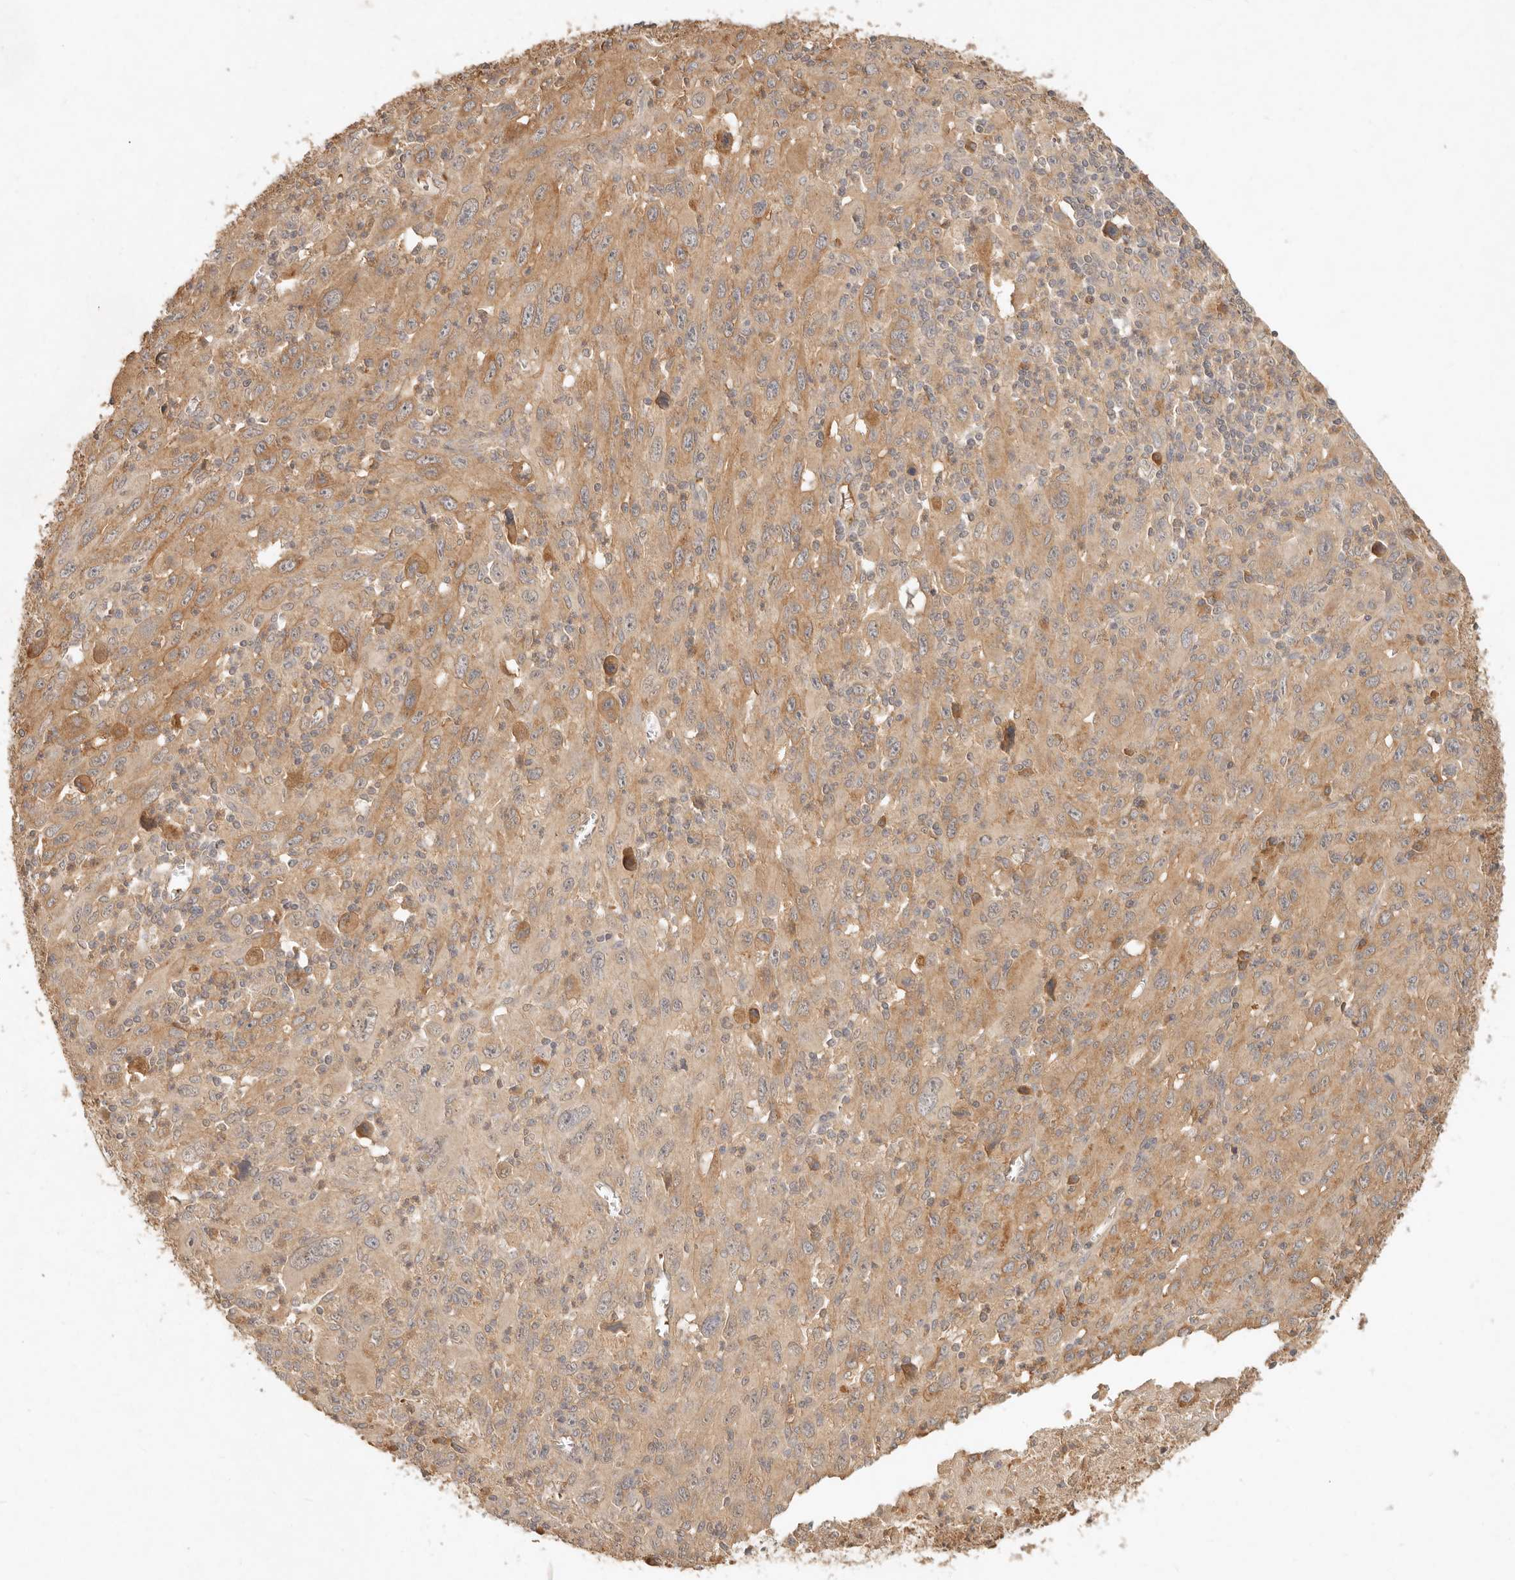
{"staining": {"intensity": "moderate", "quantity": "25%-75%", "location": "cytoplasmic/membranous"}, "tissue": "melanoma", "cell_type": "Tumor cells", "image_type": "cancer", "snomed": [{"axis": "morphology", "description": "Malignant melanoma, Metastatic site"}, {"axis": "topography", "description": "Skin"}], "caption": "Immunohistochemistry (IHC) photomicrograph of malignant melanoma (metastatic site) stained for a protein (brown), which demonstrates medium levels of moderate cytoplasmic/membranous expression in approximately 25%-75% of tumor cells.", "gene": "FREM2", "patient": {"sex": "female", "age": 56}}